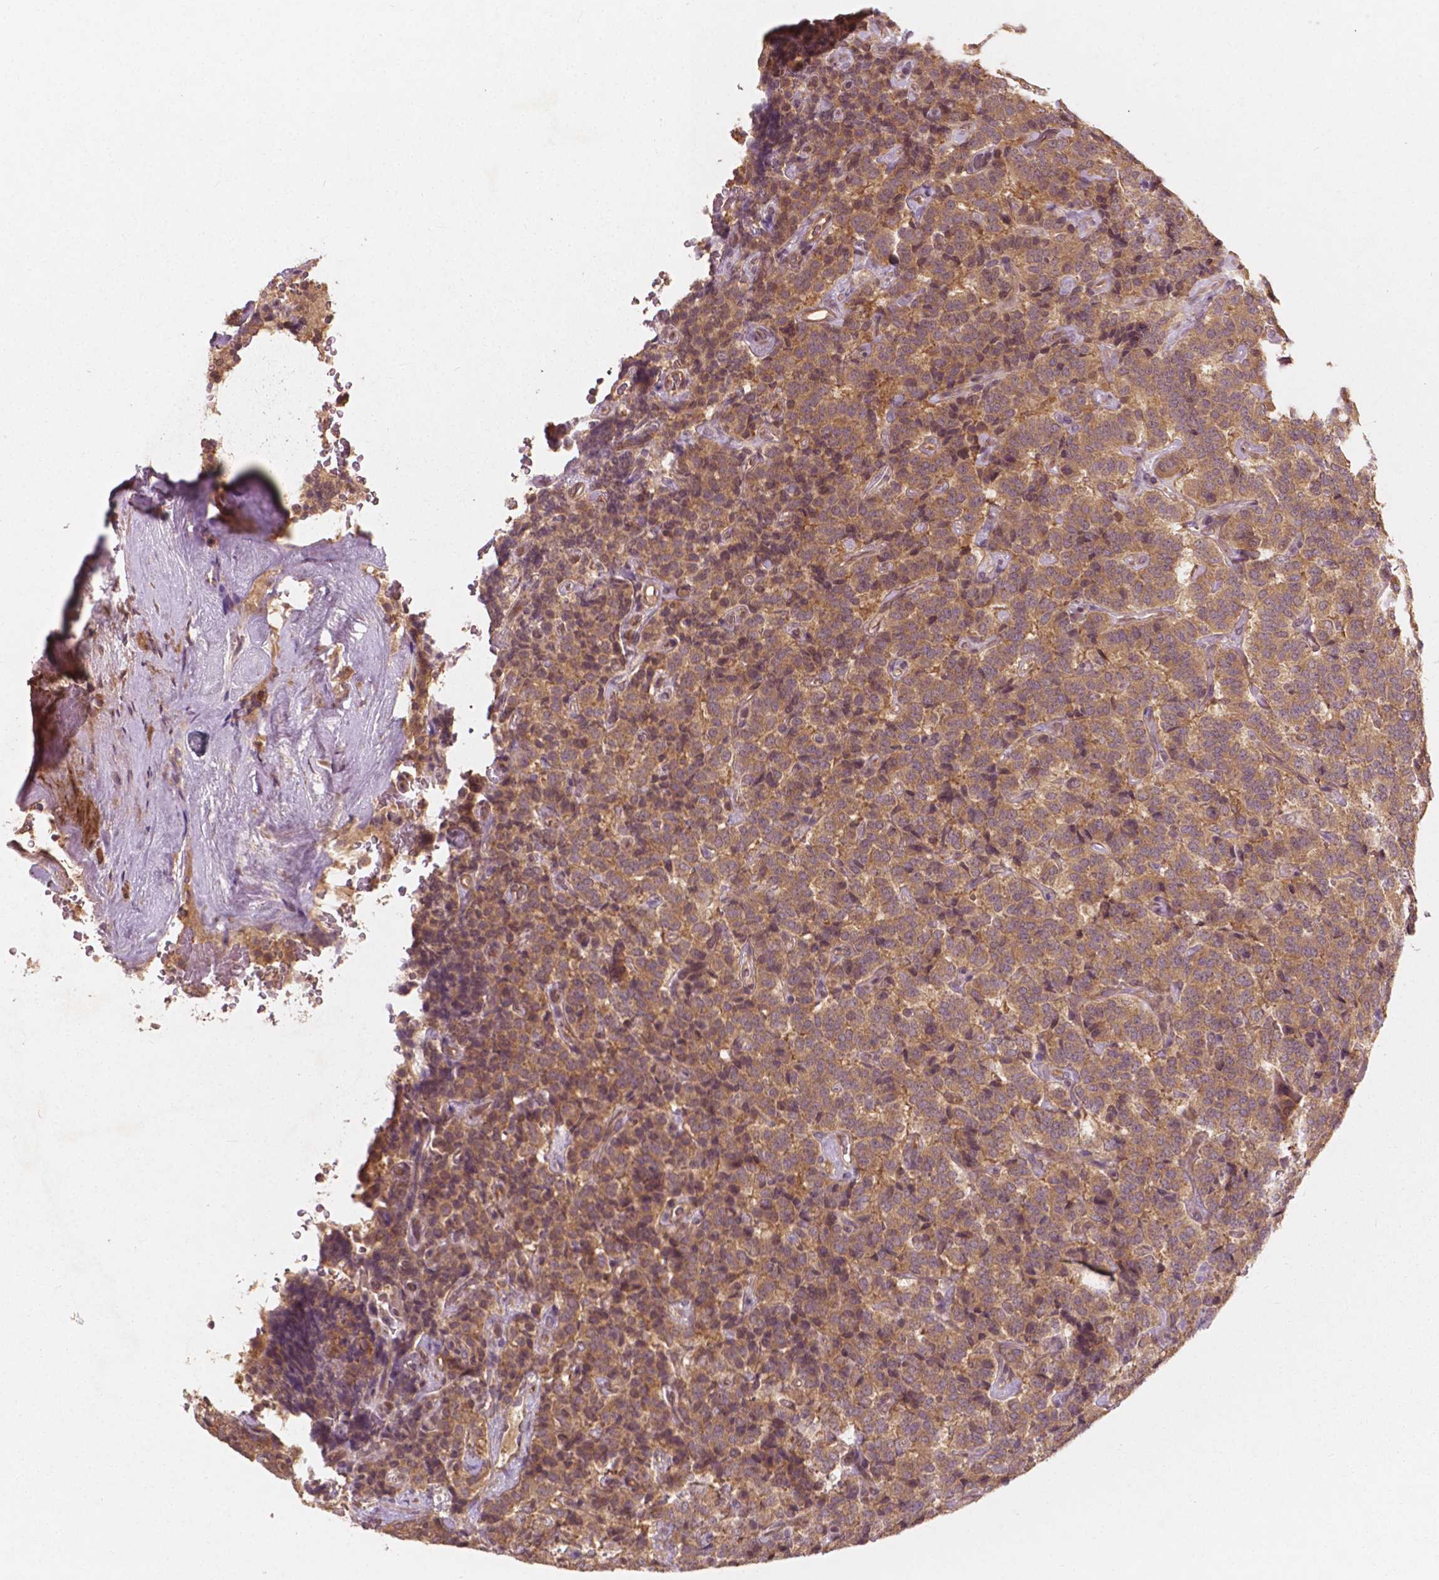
{"staining": {"intensity": "moderate", "quantity": ">75%", "location": "cytoplasmic/membranous"}, "tissue": "carcinoid", "cell_type": "Tumor cells", "image_type": "cancer", "snomed": [{"axis": "morphology", "description": "Carcinoid, malignant, NOS"}, {"axis": "topography", "description": "Pancreas"}], "caption": "Carcinoid tissue reveals moderate cytoplasmic/membranous positivity in approximately >75% of tumor cells", "gene": "CYFIP2", "patient": {"sex": "male", "age": 36}}